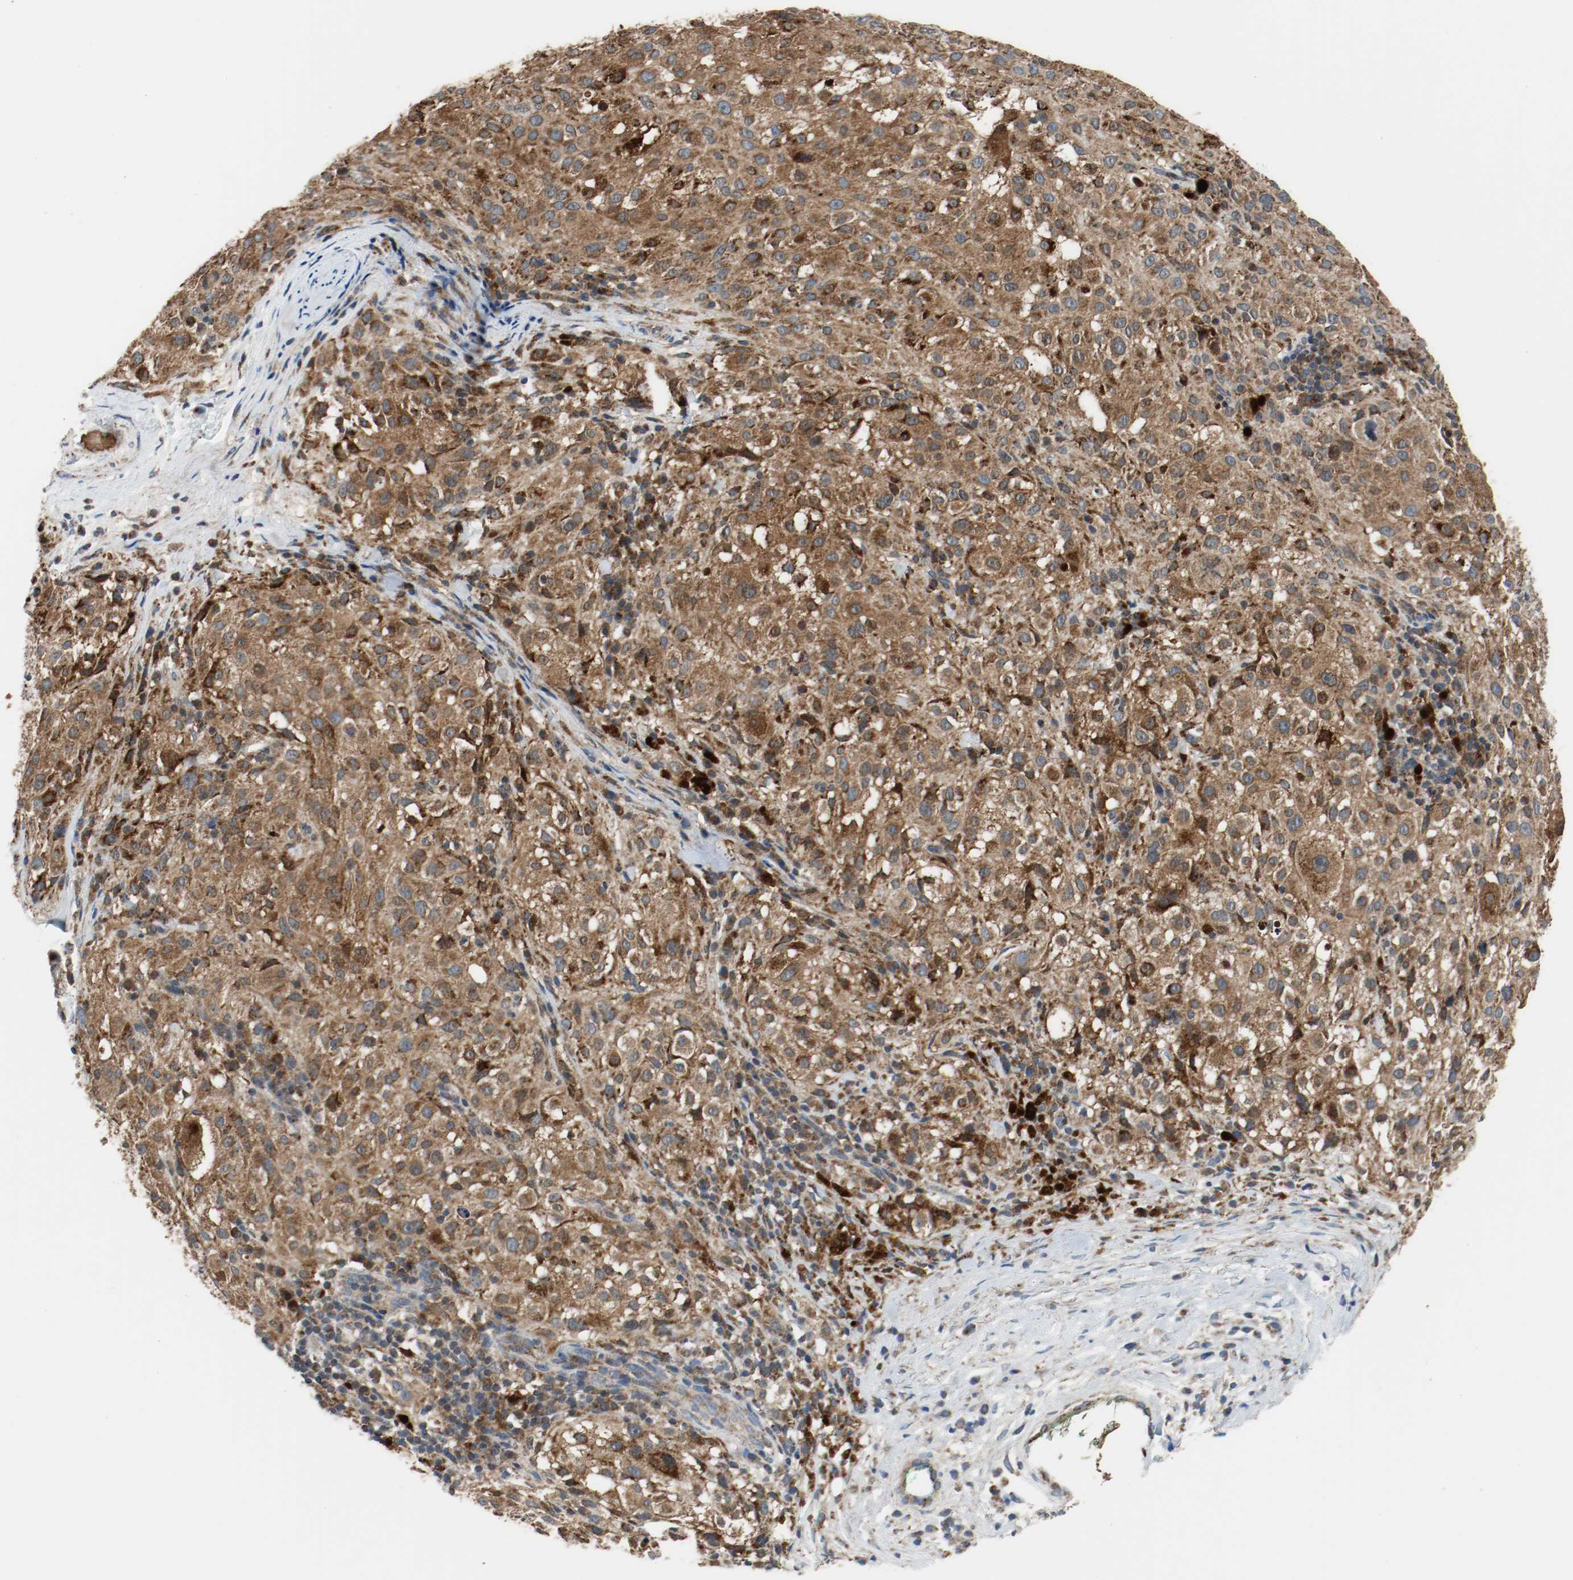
{"staining": {"intensity": "strong", "quantity": ">75%", "location": "cytoplasmic/membranous"}, "tissue": "melanoma", "cell_type": "Tumor cells", "image_type": "cancer", "snomed": [{"axis": "morphology", "description": "Necrosis, NOS"}, {"axis": "morphology", "description": "Malignant melanoma, NOS"}, {"axis": "topography", "description": "Skin"}], "caption": "A high amount of strong cytoplasmic/membranous expression is identified in about >75% of tumor cells in melanoma tissue. (brown staining indicates protein expression, while blue staining denotes nuclei).", "gene": "TXNRD1", "patient": {"sex": "female", "age": 87}}